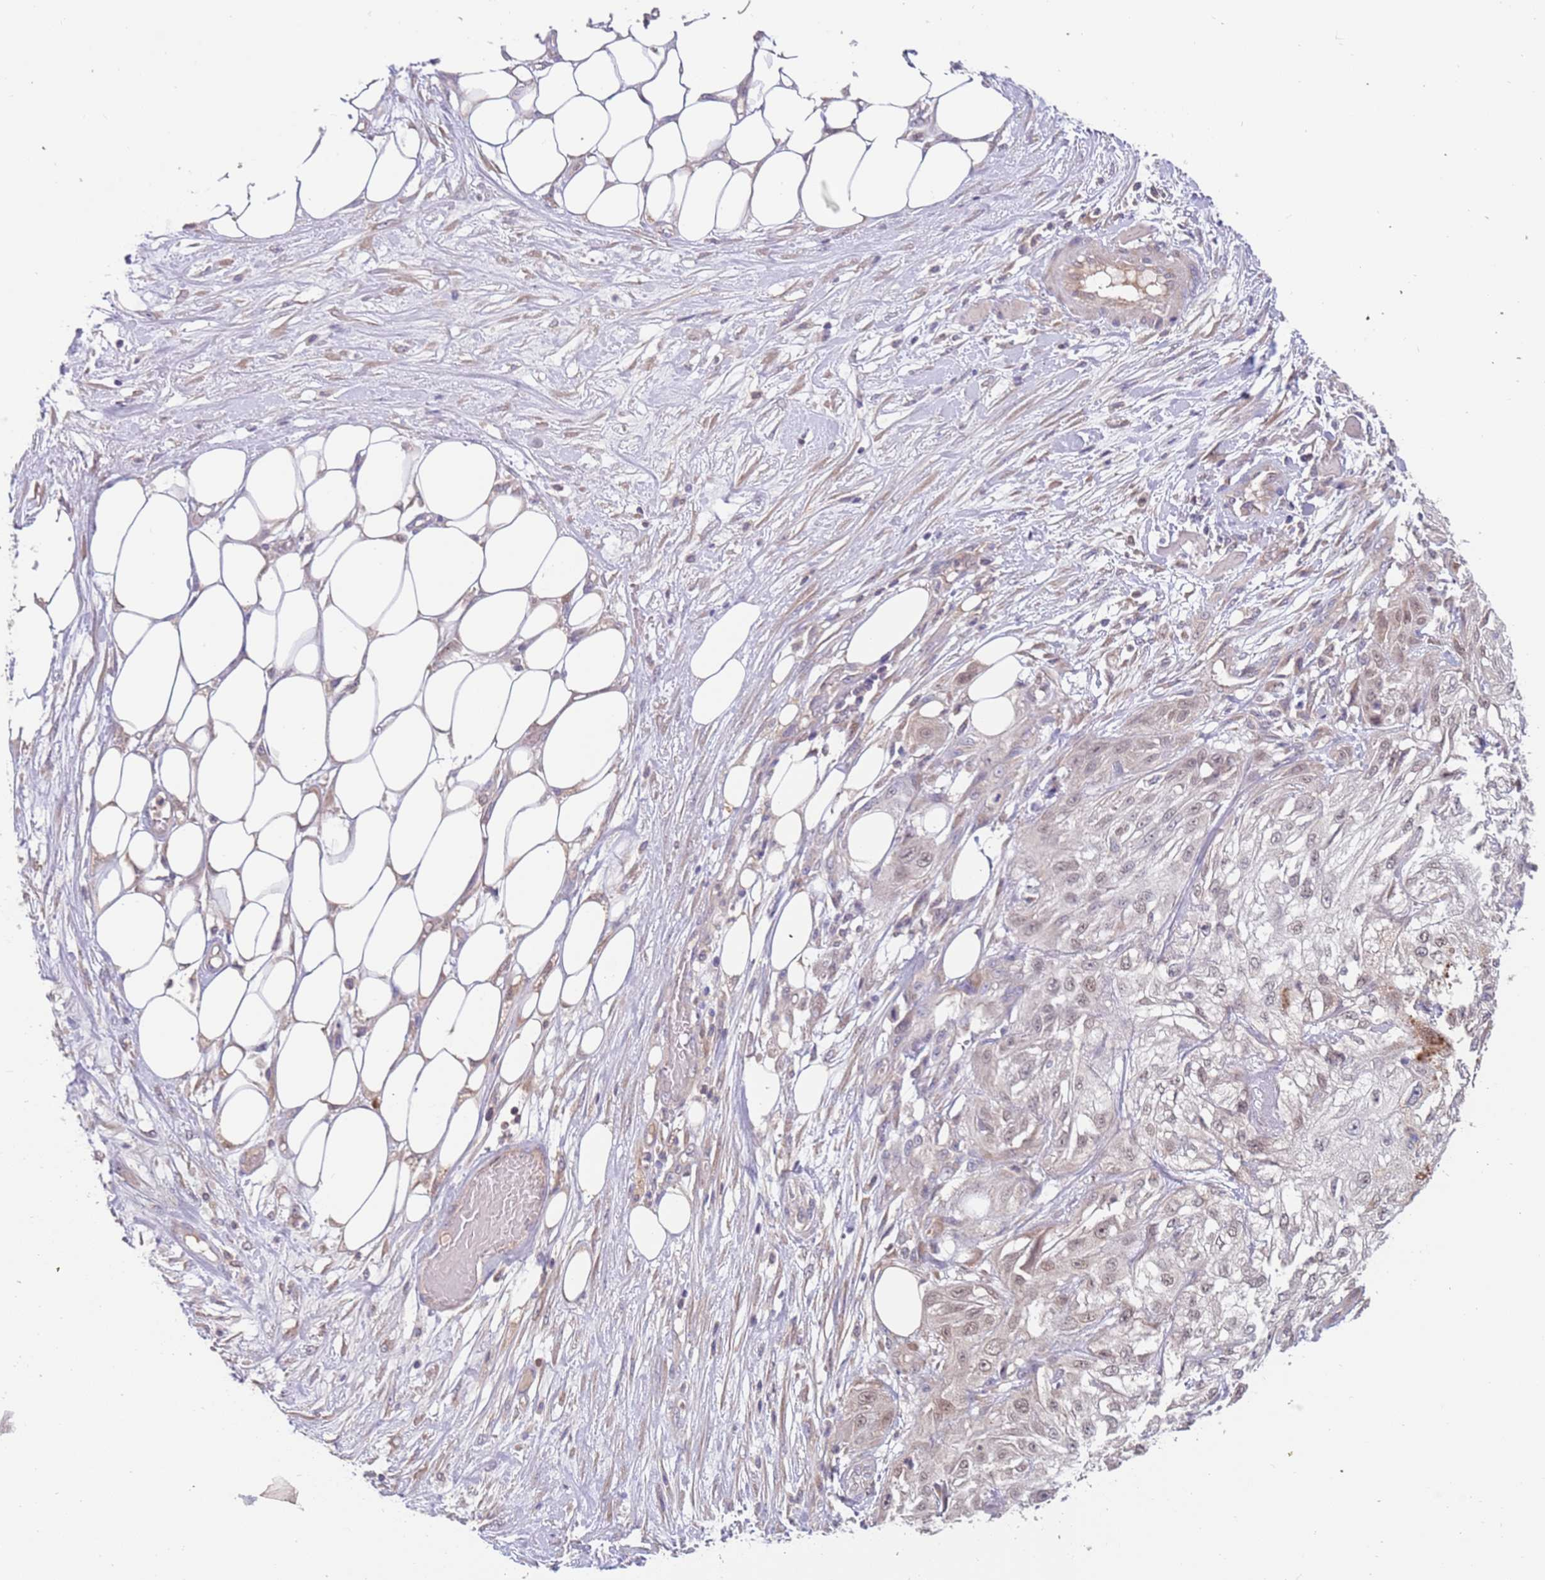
{"staining": {"intensity": "weak", "quantity": "25%-75%", "location": "nuclear"}, "tissue": "skin cancer", "cell_type": "Tumor cells", "image_type": "cancer", "snomed": [{"axis": "morphology", "description": "Squamous cell carcinoma, NOS"}, {"axis": "morphology", "description": "Squamous cell carcinoma, metastatic, NOS"}, {"axis": "topography", "description": "Skin"}, {"axis": "topography", "description": "Lymph node"}], "caption": "IHC photomicrograph of neoplastic tissue: human skin cancer stained using immunohistochemistry reveals low levels of weak protein expression localized specifically in the nuclear of tumor cells, appearing as a nuclear brown color.", "gene": "ZNF746", "patient": {"sex": "male", "age": 75}}